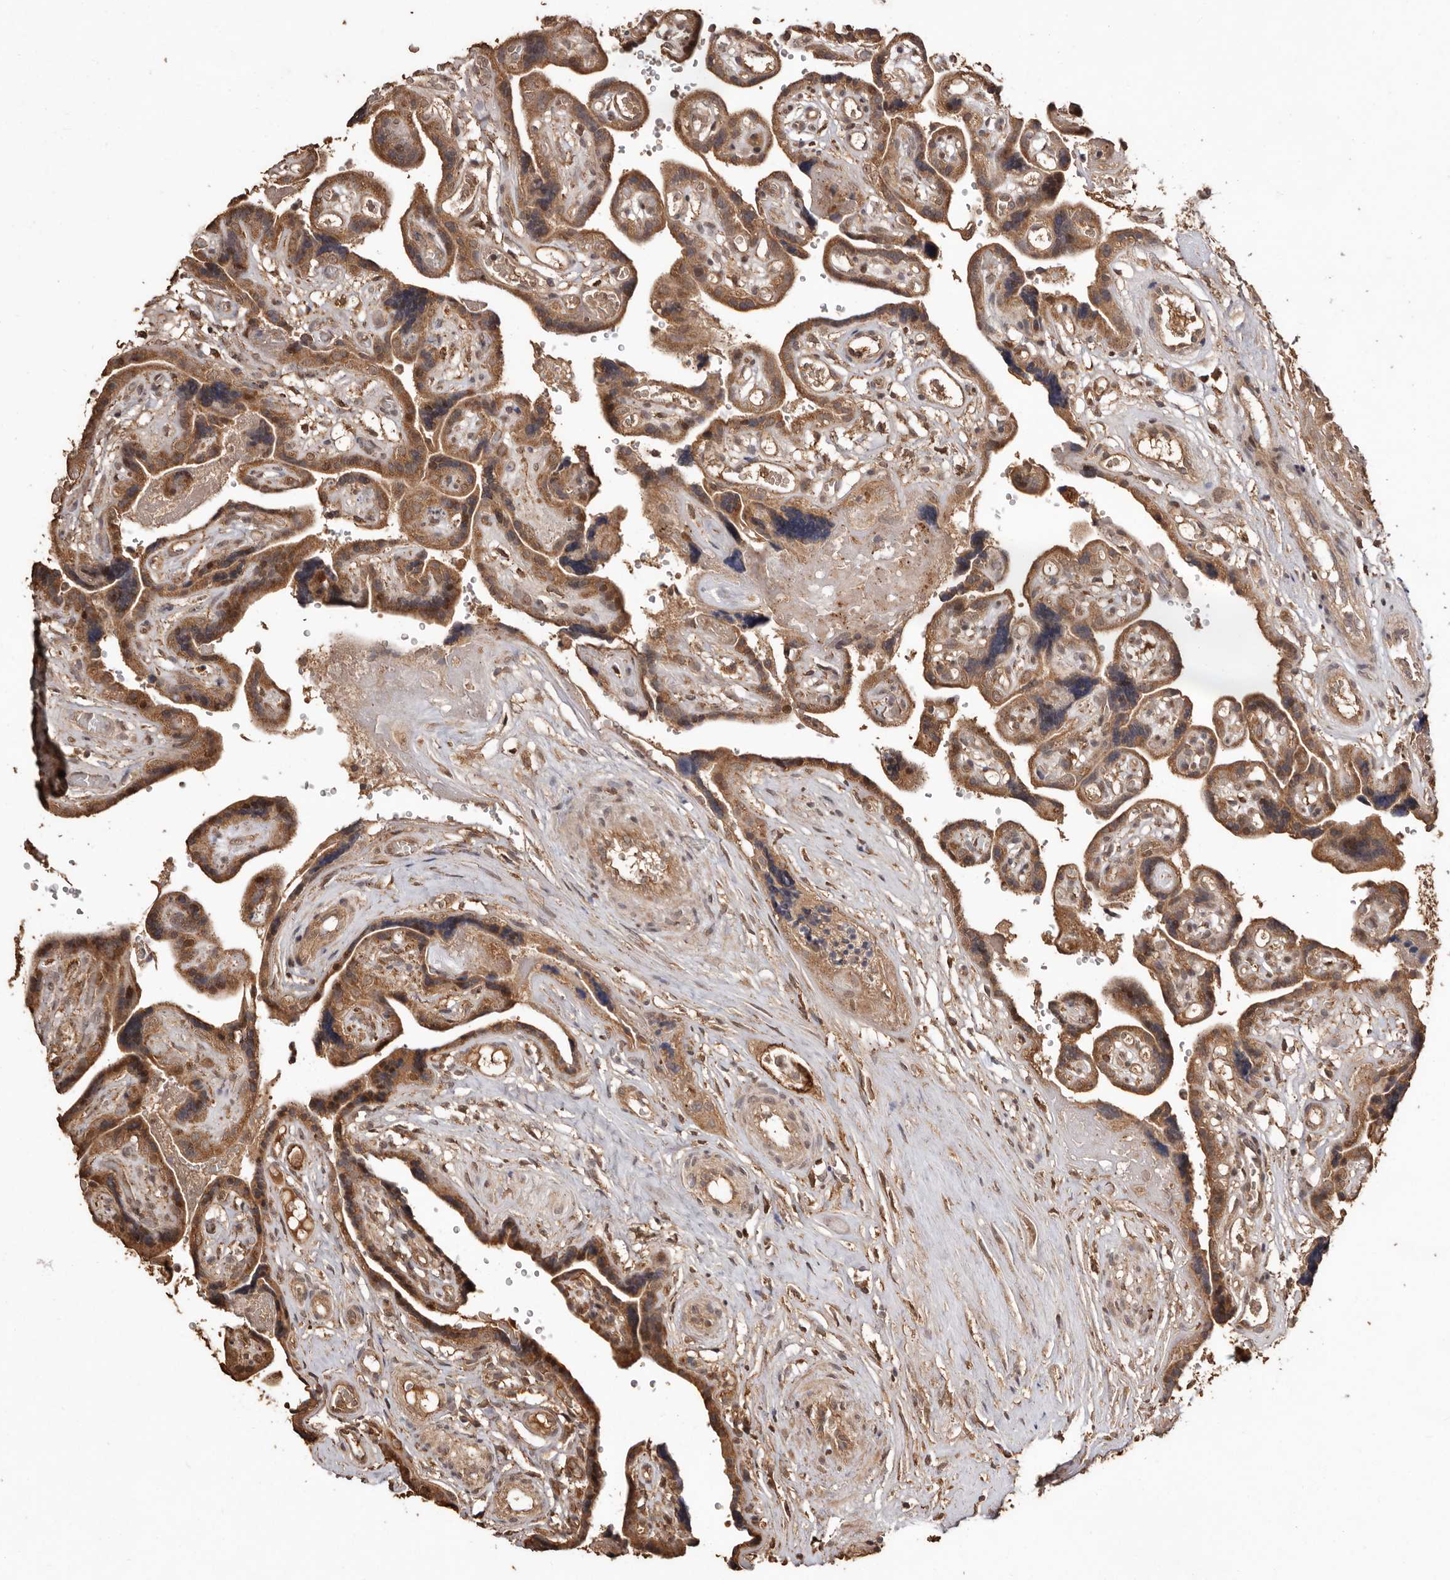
{"staining": {"intensity": "moderate", "quantity": ">75%", "location": "cytoplasmic/membranous"}, "tissue": "placenta", "cell_type": "Decidual cells", "image_type": "normal", "snomed": [{"axis": "morphology", "description": "Normal tissue, NOS"}, {"axis": "topography", "description": "Placenta"}], "caption": "IHC of unremarkable placenta exhibits medium levels of moderate cytoplasmic/membranous expression in approximately >75% of decidual cells.", "gene": "RWDD1", "patient": {"sex": "female", "age": 30}}